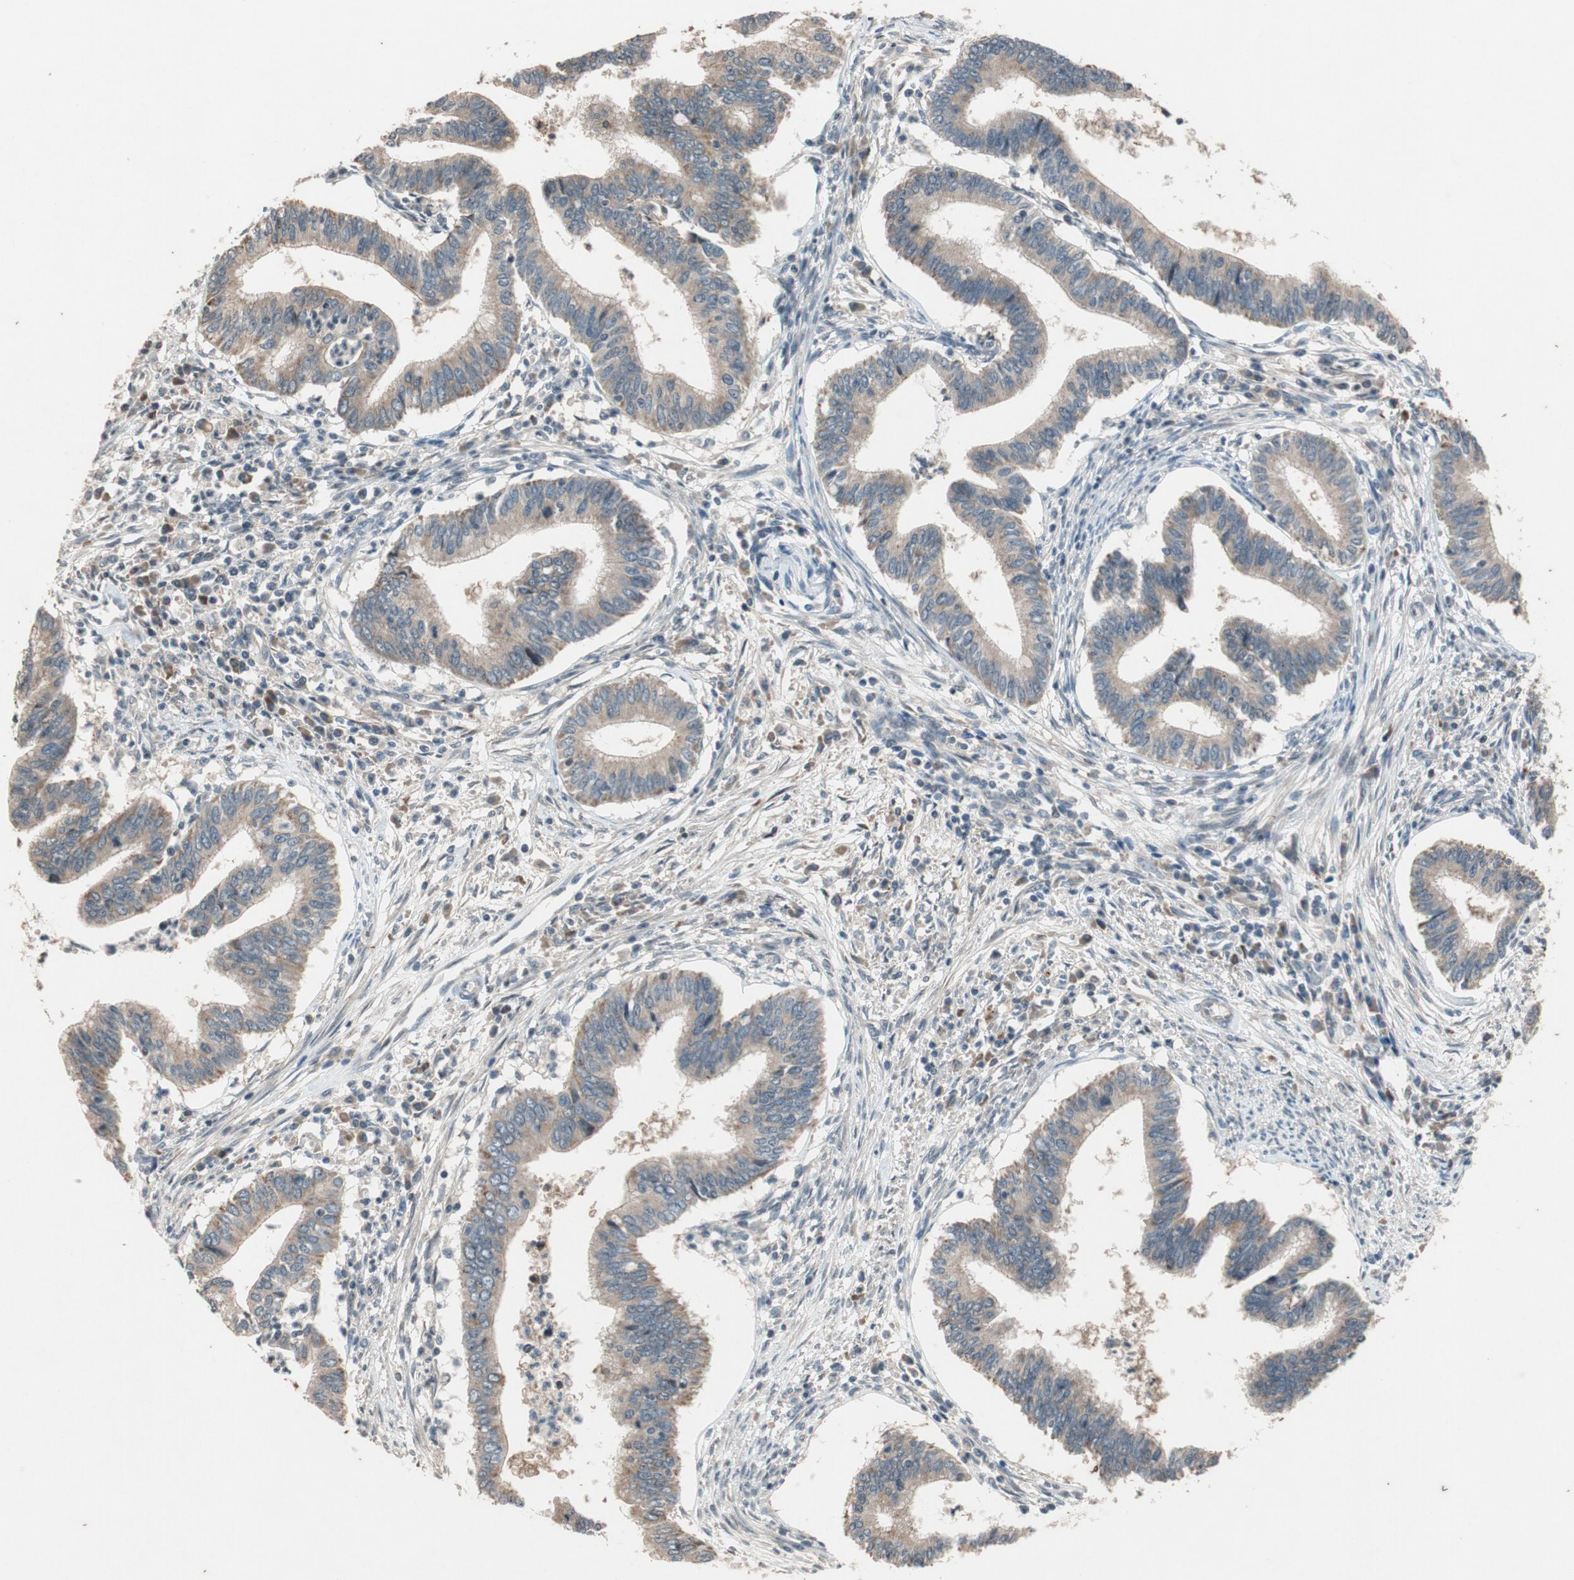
{"staining": {"intensity": "weak", "quantity": ">75%", "location": "cytoplasmic/membranous"}, "tissue": "cervical cancer", "cell_type": "Tumor cells", "image_type": "cancer", "snomed": [{"axis": "morphology", "description": "Adenocarcinoma, NOS"}, {"axis": "topography", "description": "Cervix"}], "caption": "This is a micrograph of immunohistochemistry (IHC) staining of cervical adenocarcinoma, which shows weak positivity in the cytoplasmic/membranous of tumor cells.", "gene": "ATP2C1", "patient": {"sex": "female", "age": 36}}